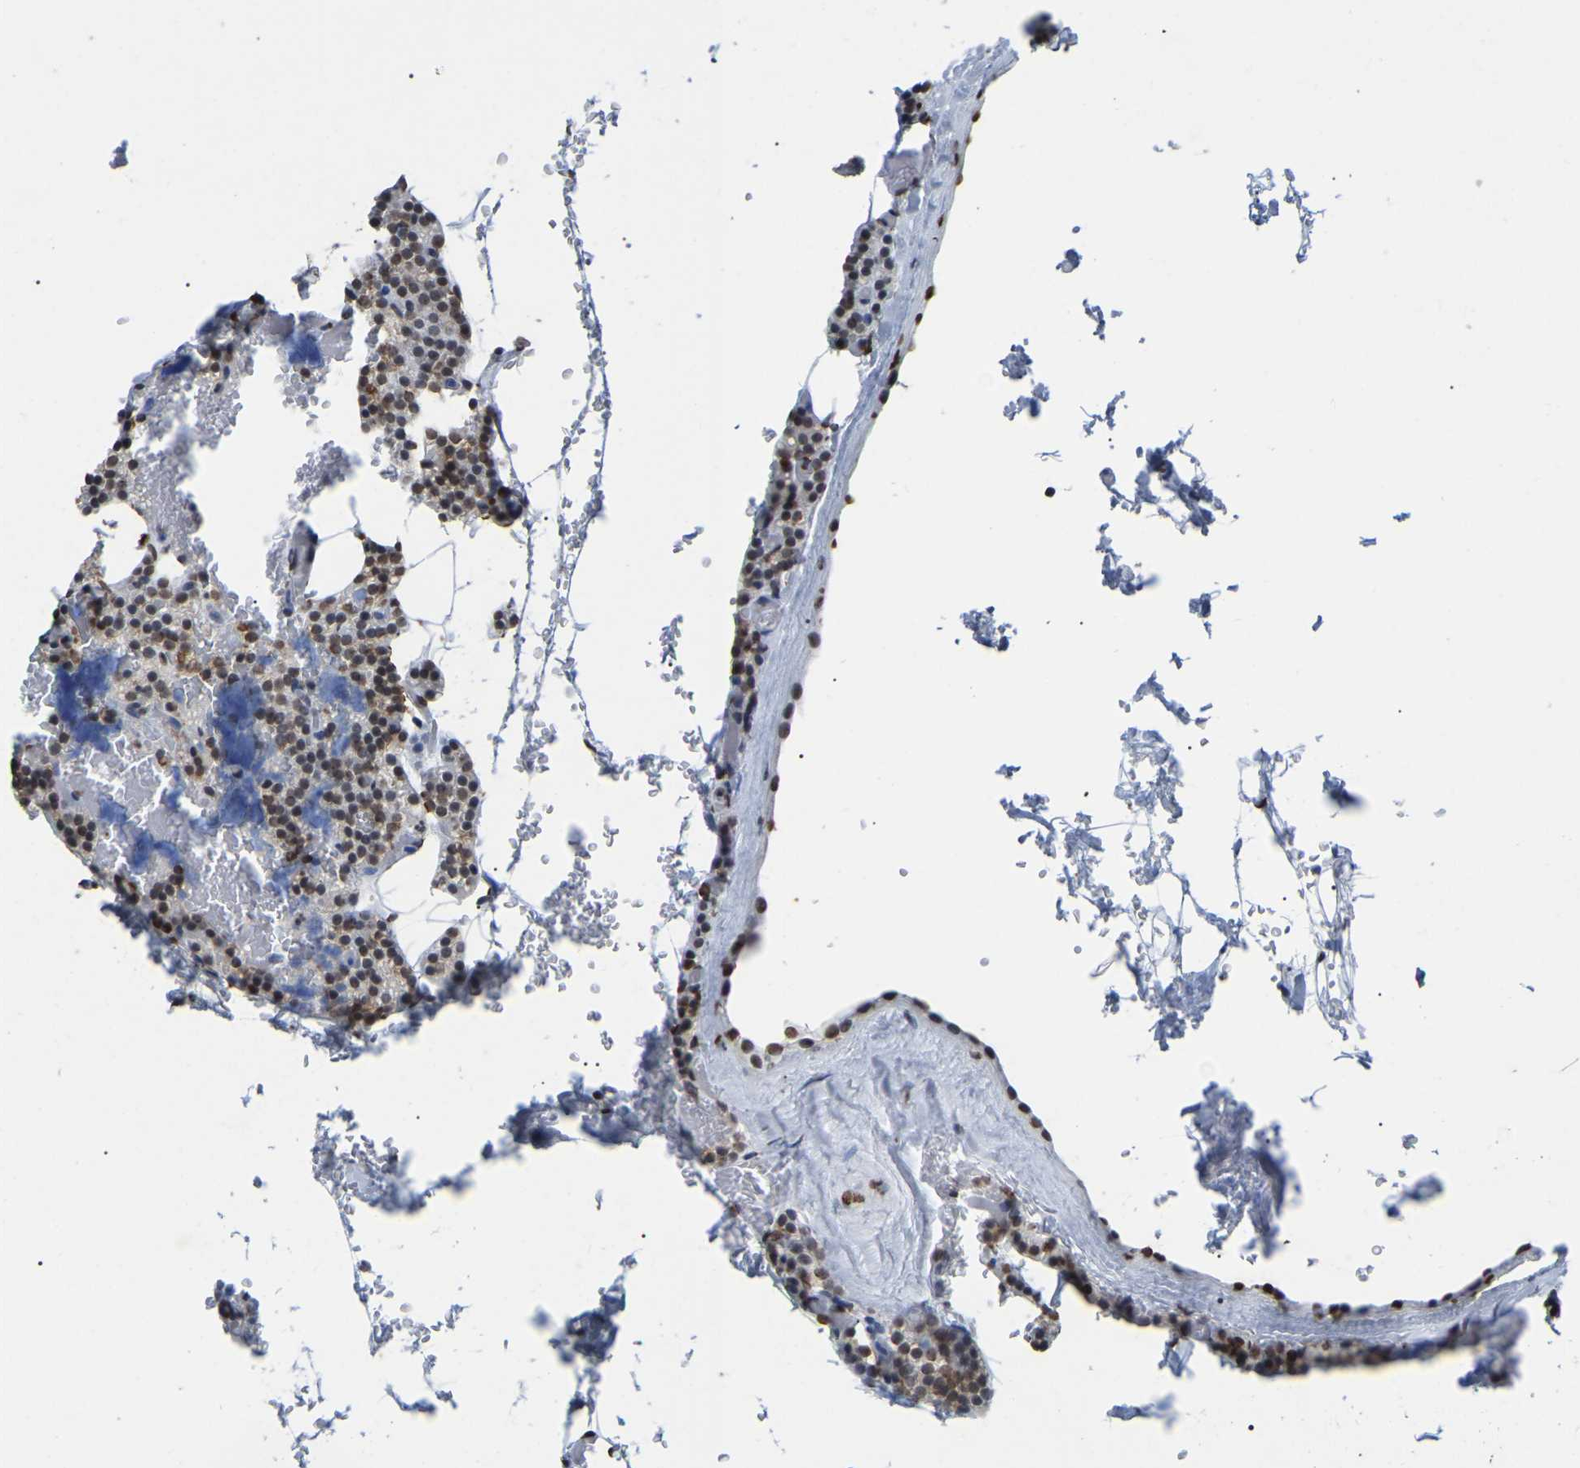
{"staining": {"intensity": "moderate", "quantity": "25%-75%", "location": "cytoplasmic/membranous,nuclear"}, "tissue": "parathyroid gland", "cell_type": "Glandular cells", "image_type": "normal", "snomed": [{"axis": "morphology", "description": "Normal tissue, NOS"}, {"axis": "morphology", "description": "Inflammation chronic"}, {"axis": "morphology", "description": "Goiter, colloid"}, {"axis": "topography", "description": "Thyroid gland"}, {"axis": "topography", "description": "Parathyroid gland"}], "caption": "There is medium levels of moderate cytoplasmic/membranous,nuclear staining in glandular cells of normal parathyroid gland, as demonstrated by immunohistochemical staining (brown color).", "gene": "RBL2", "patient": {"sex": "male", "age": 65}}